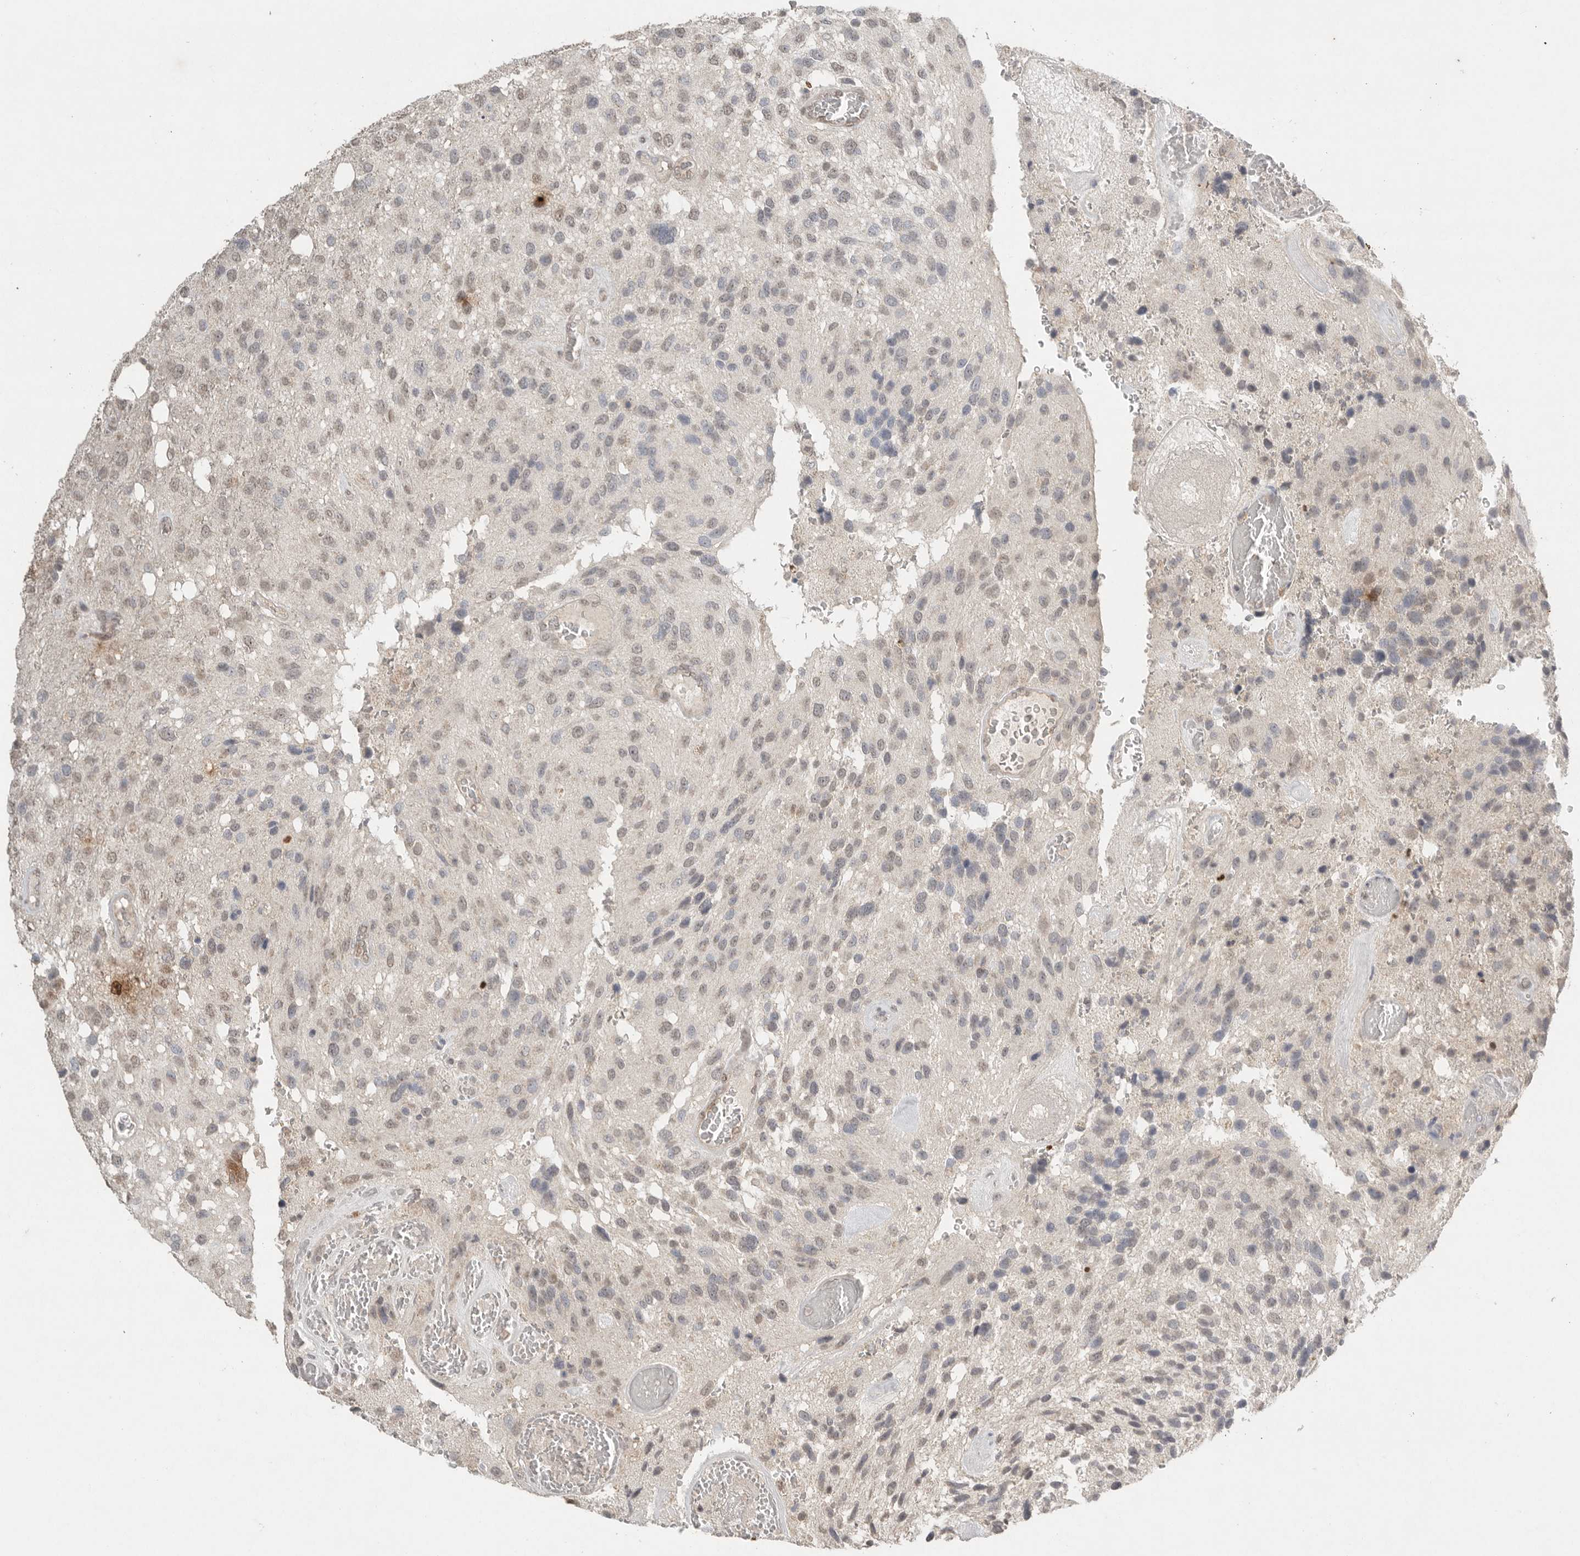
{"staining": {"intensity": "weak", "quantity": "25%-75%", "location": "nuclear"}, "tissue": "glioma", "cell_type": "Tumor cells", "image_type": "cancer", "snomed": [{"axis": "morphology", "description": "Glioma, malignant, High grade"}, {"axis": "topography", "description": "Brain"}], "caption": "The histopathology image displays immunohistochemical staining of malignant glioma (high-grade). There is weak nuclear positivity is present in approximately 25%-75% of tumor cells.", "gene": "KLK5", "patient": {"sex": "female", "age": 58}}